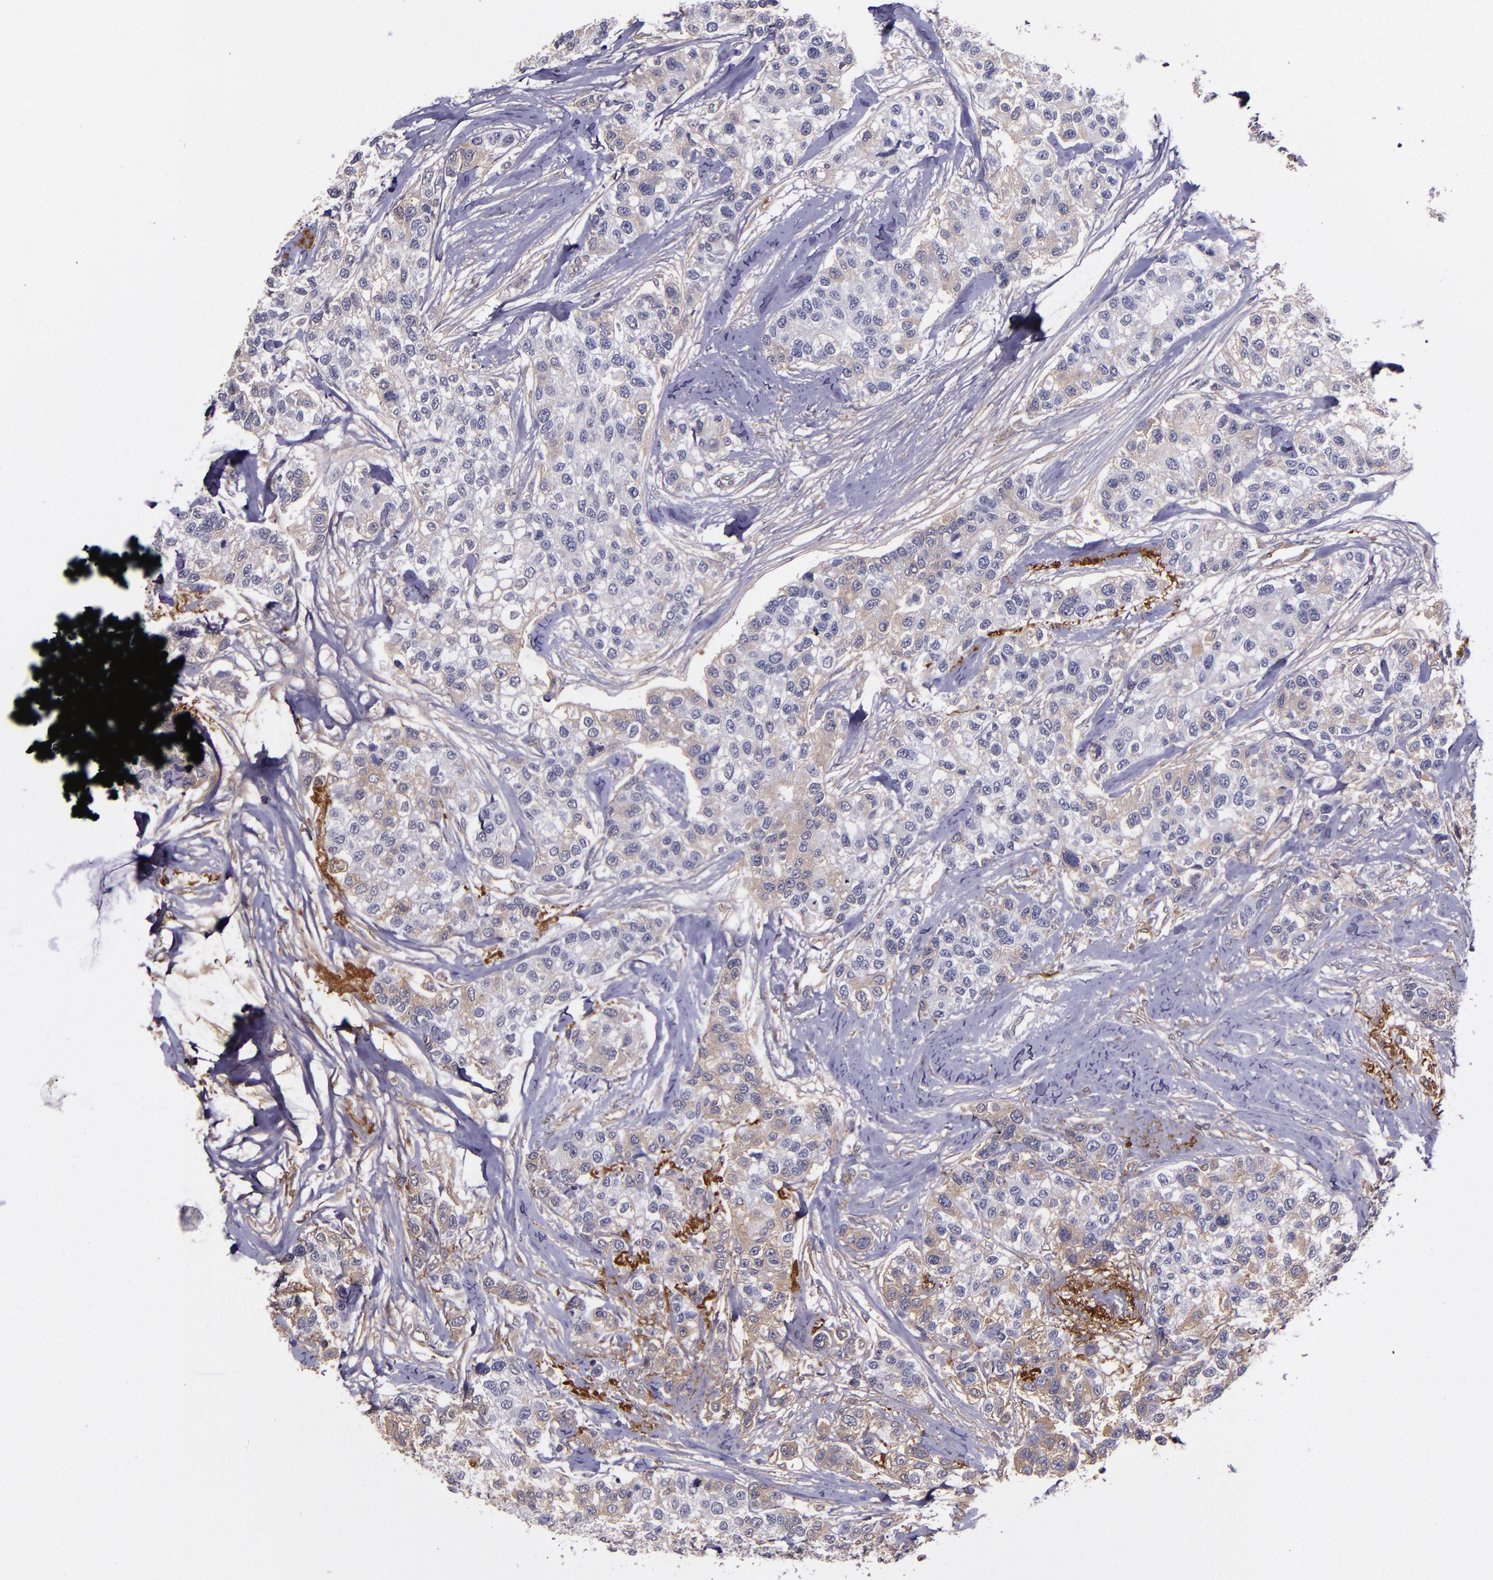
{"staining": {"intensity": "weak", "quantity": "25%-75%", "location": "cytoplasmic/membranous"}, "tissue": "breast cancer", "cell_type": "Tumor cells", "image_type": "cancer", "snomed": [{"axis": "morphology", "description": "Duct carcinoma"}, {"axis": "topography", "description": "Breast"}], "caption": "Tumor cells reveal low levels of weak cytoplasmic/membranous staining in approximately 25%-75% of cells in infiltrating ductal carcinoma (breast).", "gene": "A2M", "patient": {"sex": "female", "age": 51}}